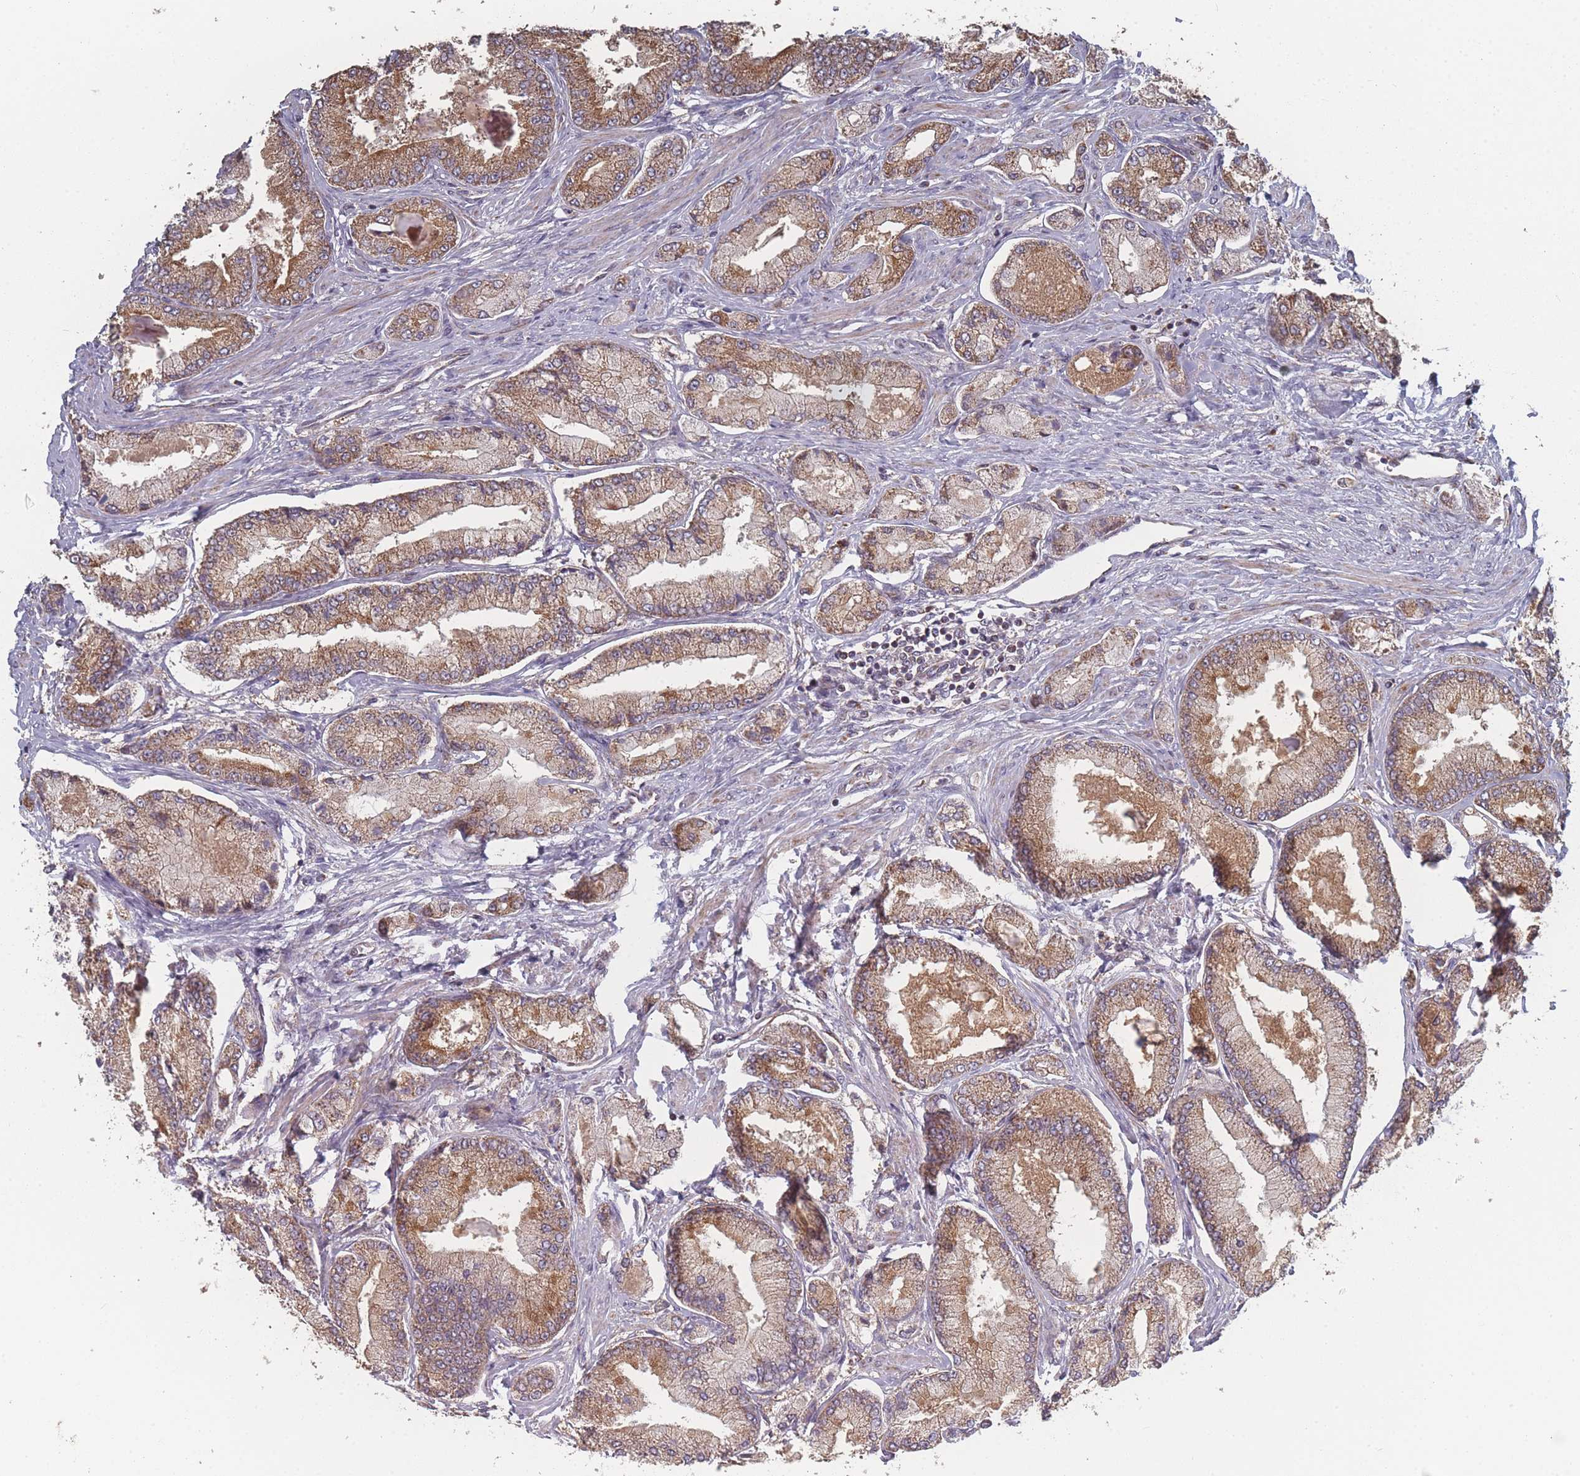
{"staining": {"intensity": "moderate", "quantity": ">75%", "location": "cytoplasmic/membranous"}, "tissue": "prostate cancer", "cell_type": "Tumor cells", "image_type": "cancer", "snomed": [{"axis": "morphology", "description": "Adenocarcinoma, Low grade"}, {"axis": "topography", "description": "Prostate"}], "caption": "Tumor cells exhibit moderate cytoplasmic/membranous positivity in about >75% of cells in prostate cancer.", "gene": "PSMB3", "patient": {"sex": "male", "age": 74}}